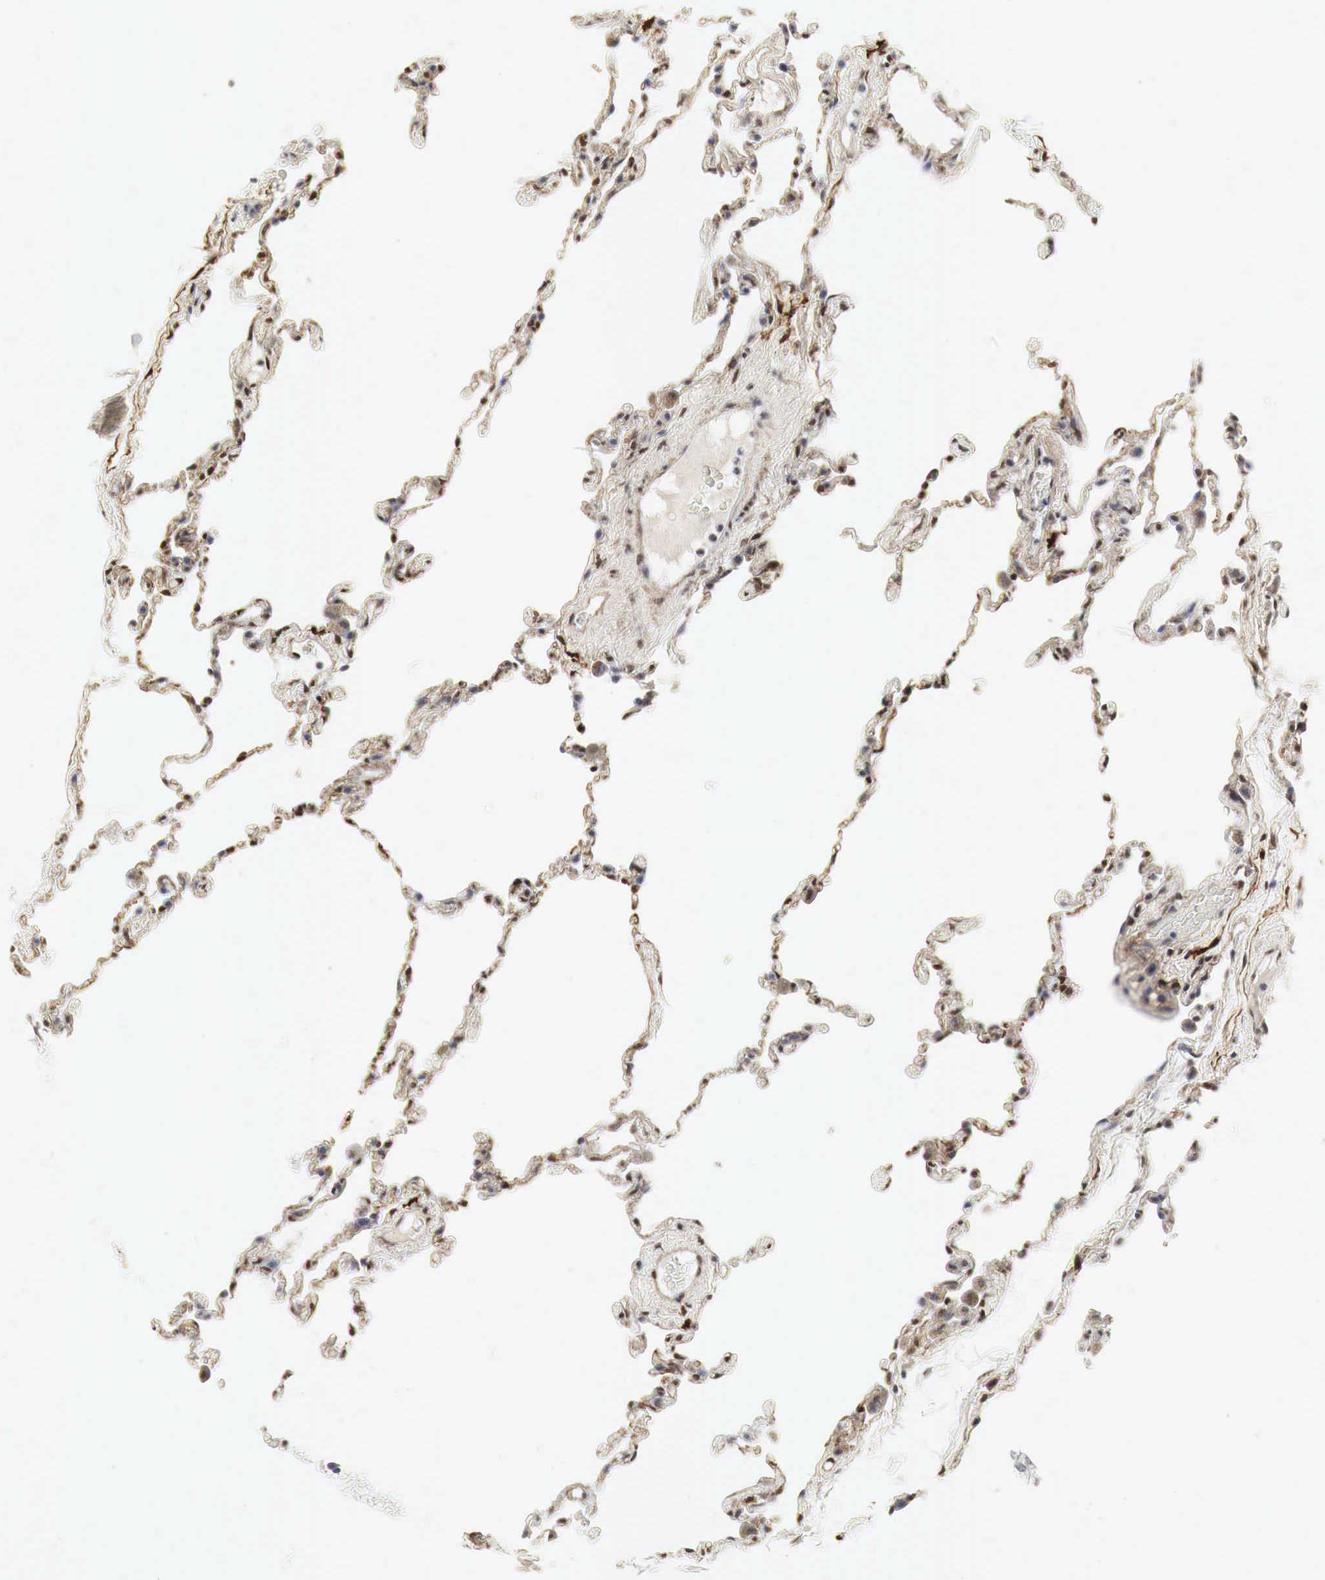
{"staining": {"intensity": "moderate", "quantity": "25%-75%", "location": "cytoplasmic/membranous,nuclear"}, "tissue": "lung", "cell_type": "Alveolar cells", "image_type": "normal", "snomed": [{"axis": "morphology", "description": "Normal tissue, NOS"}, {"axis": "topography", "description": "Lung"}], "caption": "DAB immunohistochemical staining of unremarkable human lung demonstrates moderate cytoplasmic/membranous,nuclear protein staining in approximately 25%-75% of alveolar cells. (DAB (3,3'-diaminobenzidine) IHC with brightfield microscopy, high magnification).", "gene": "SPIN1", "patient": {"sex": "female", "age": 61}}